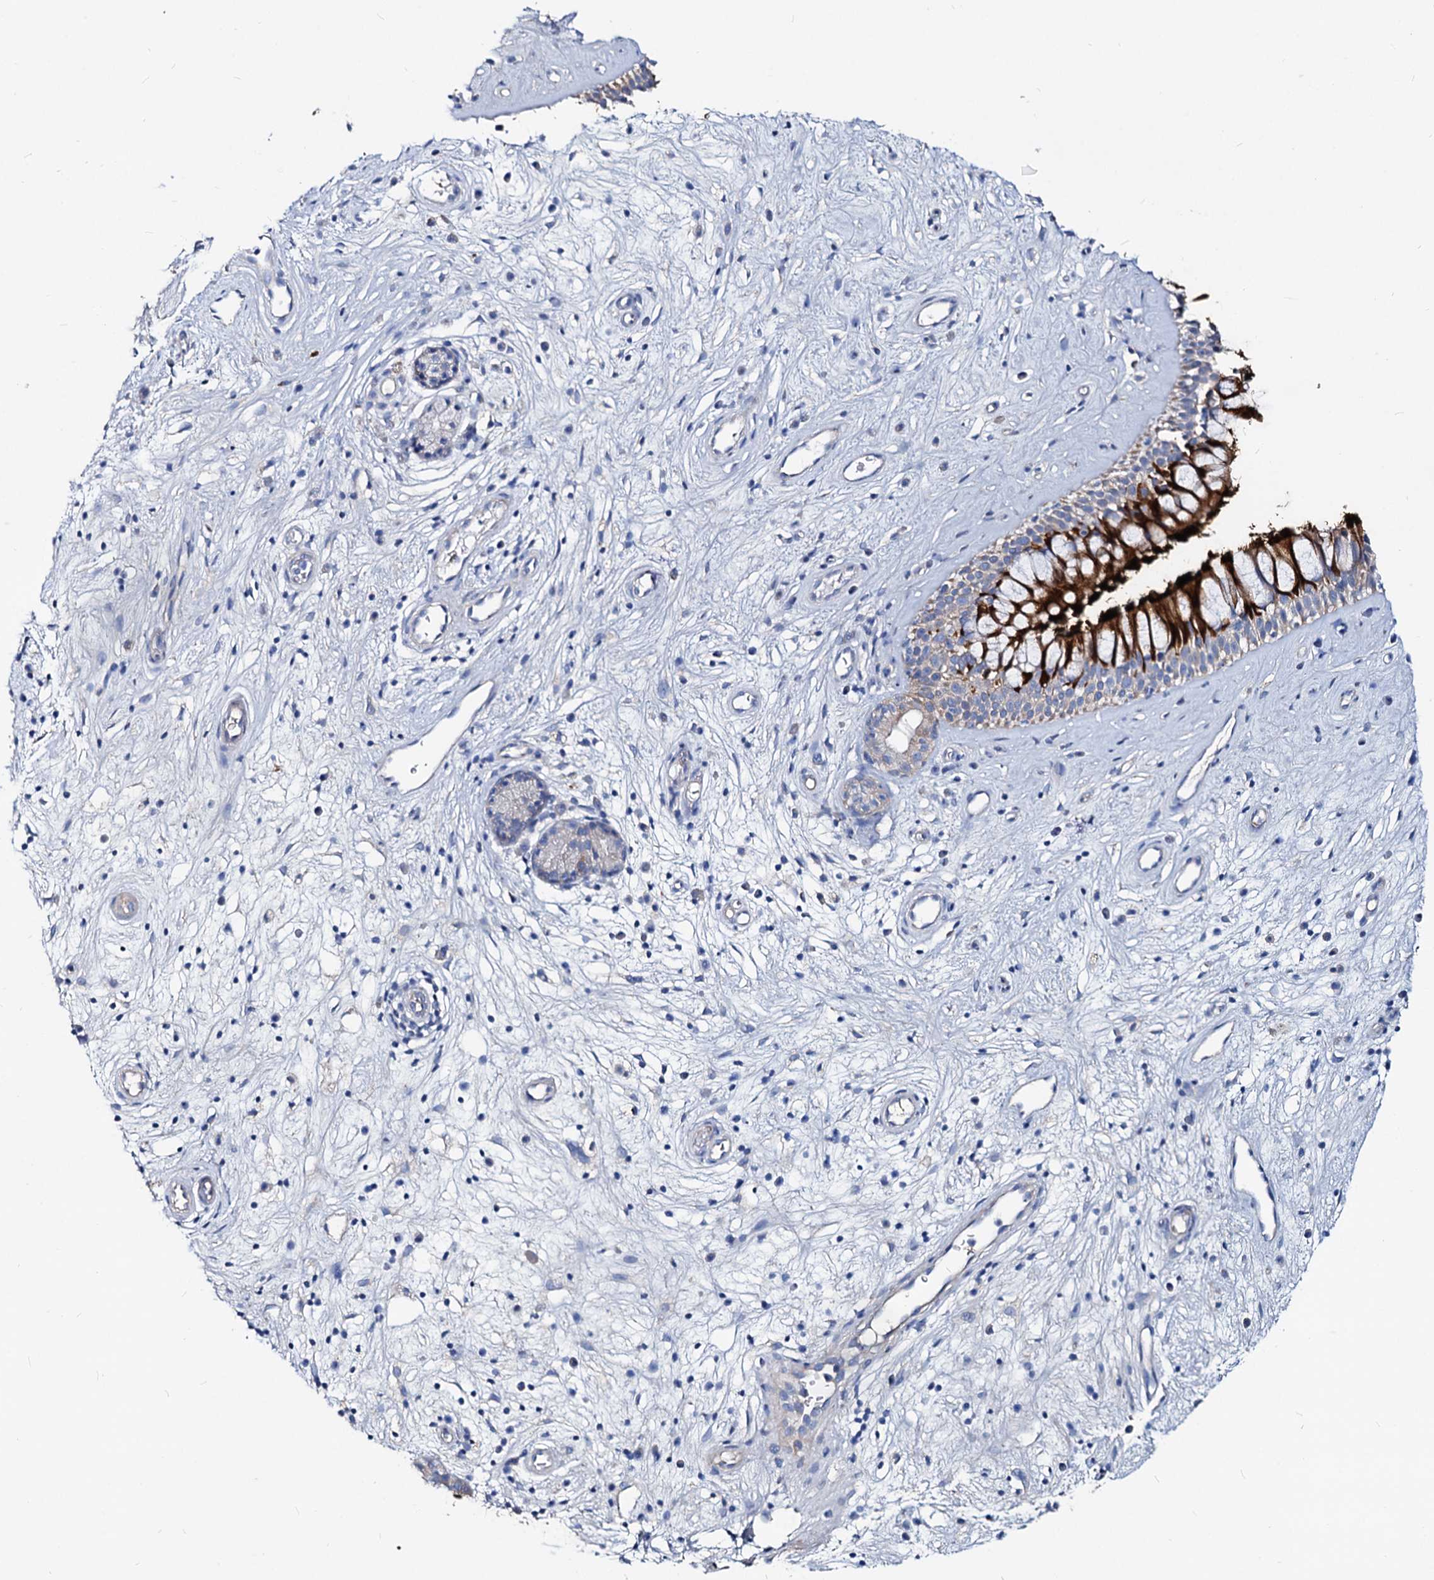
{"staining": {"intensity": "strong", "quantity": ">75%", "location": "cytoplasmic/membranous"}, "tissue": "nasopharynx", "cell_type": "Respiratory epithelial cells", "image_type": "normal", "snomed": [{"axis": "morphology", "description": "Normal tissue, NOS"}, {"axis": "topography", "description": "Nasopharynx"}], "caption": "High-power microscopy captured an immunohistochemistry (IHC) histopathology image of normal nasopharynx, revealing strong cytoplasmic/membranous staining in about >75% of respiratory epithelial cells. (IHC, brightfield microscopy, high magnification).", "gene": "DYDC2", "patient": {"sex": "male", "age": 32}}